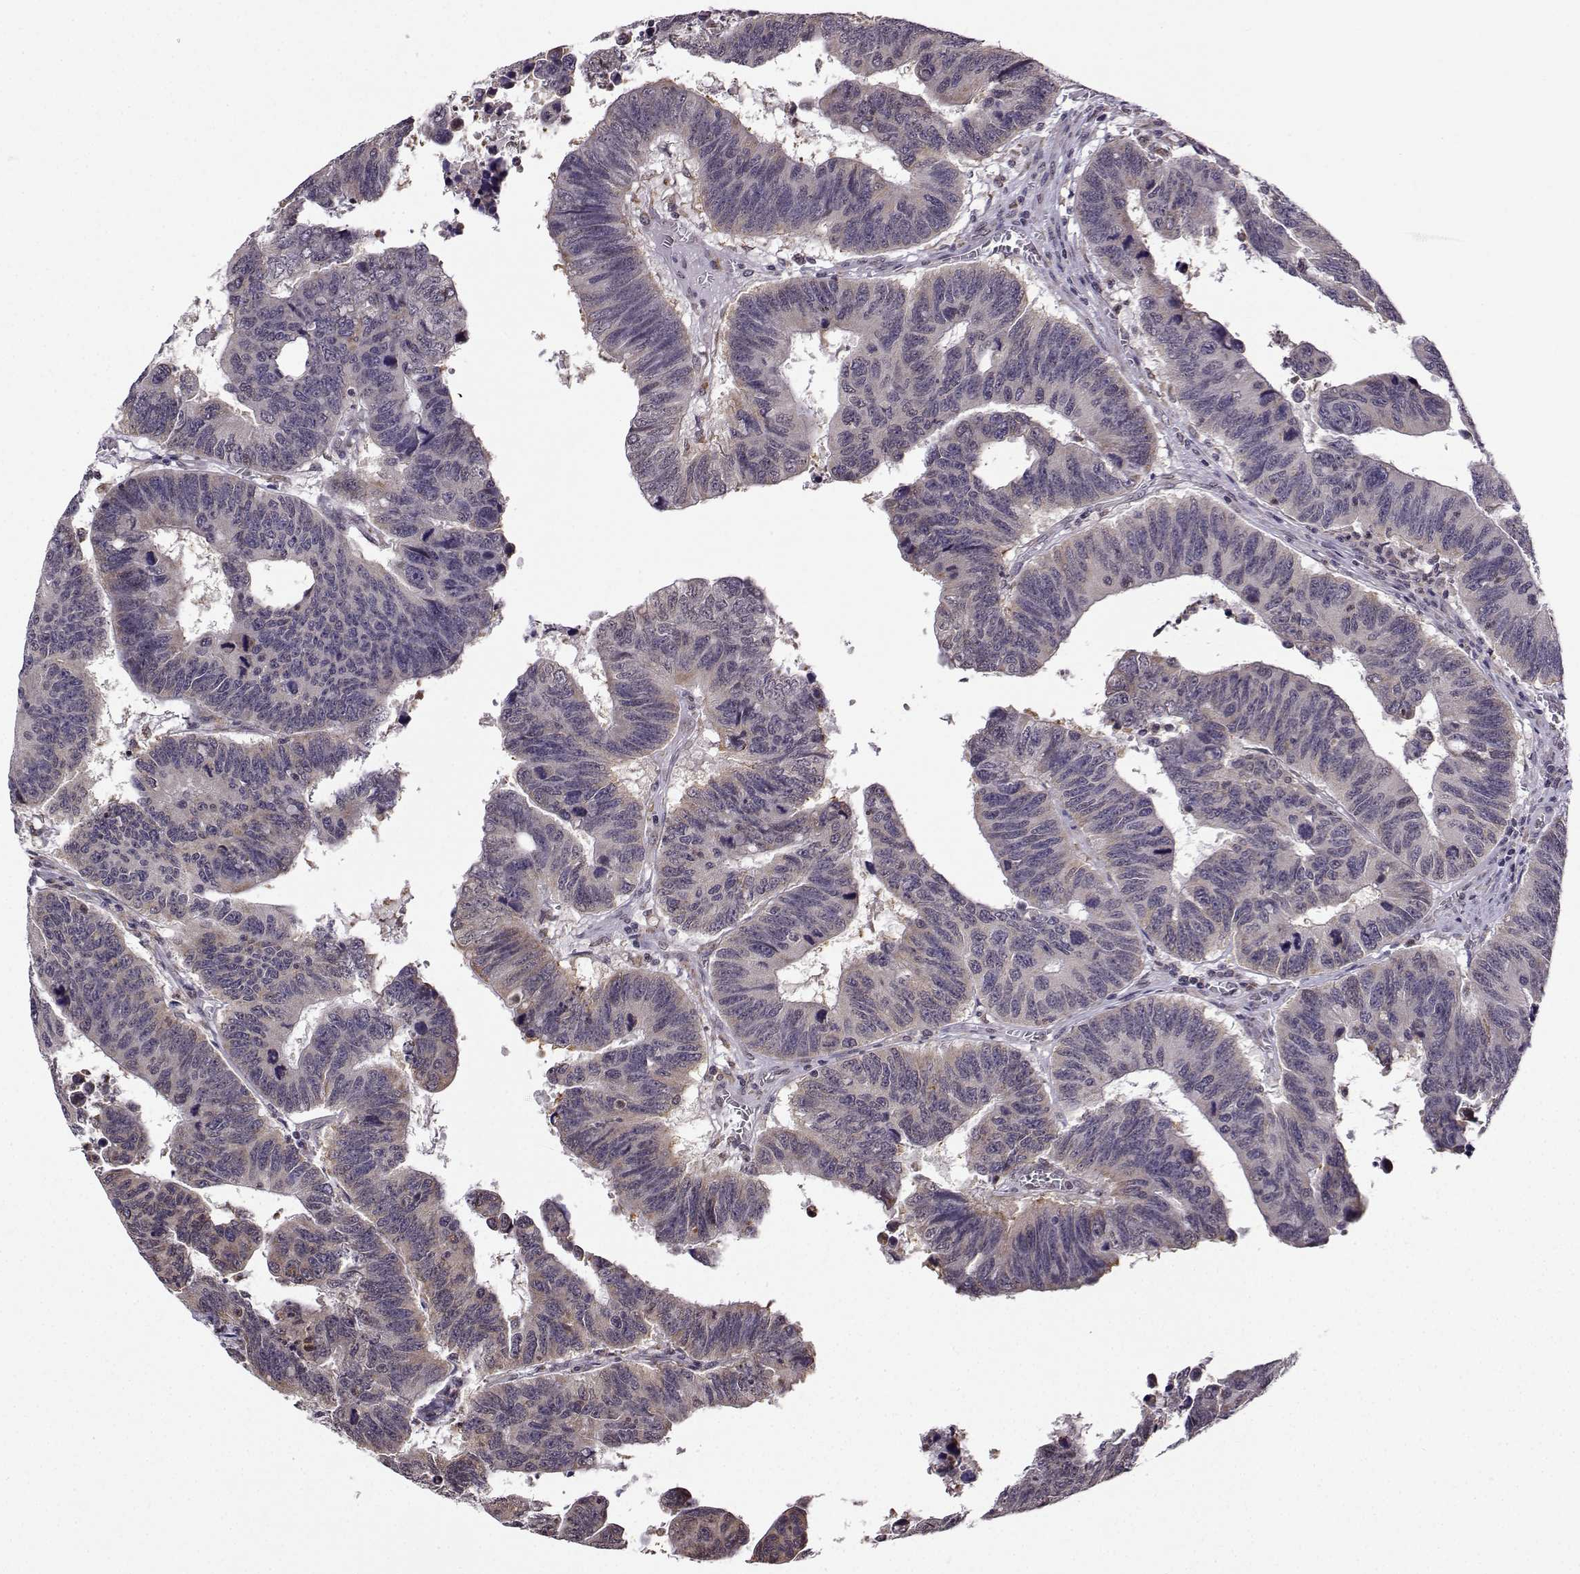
{"staining": {"intensity": "negative", "quantity": "none", "location": "none"}, "tissue": "colorectal cancer", "cell_type": "Tumor cells", "image_type": "cancer", "snomed": [{"axis": "morphology", "description": "Adenocarcinoma, NOS"}, {"axis": "topography", "description": "Appendix"}, {"axis": "topography", "description": "Colon"}, {"axis": "topography", "description": "Cecum"}, {"axis": "topography", "description": "Colon asc"}], "caption": "DAB (3,3'-diaminobenzidine) immunohistochemical staining of colorectal adenocarcinoma reveals no significant positivity in tumor cells. (IHC, brightfield microscopy, high magnification).", "gene": "EZH1", "patient": {"sex": "female", "age": 85}}